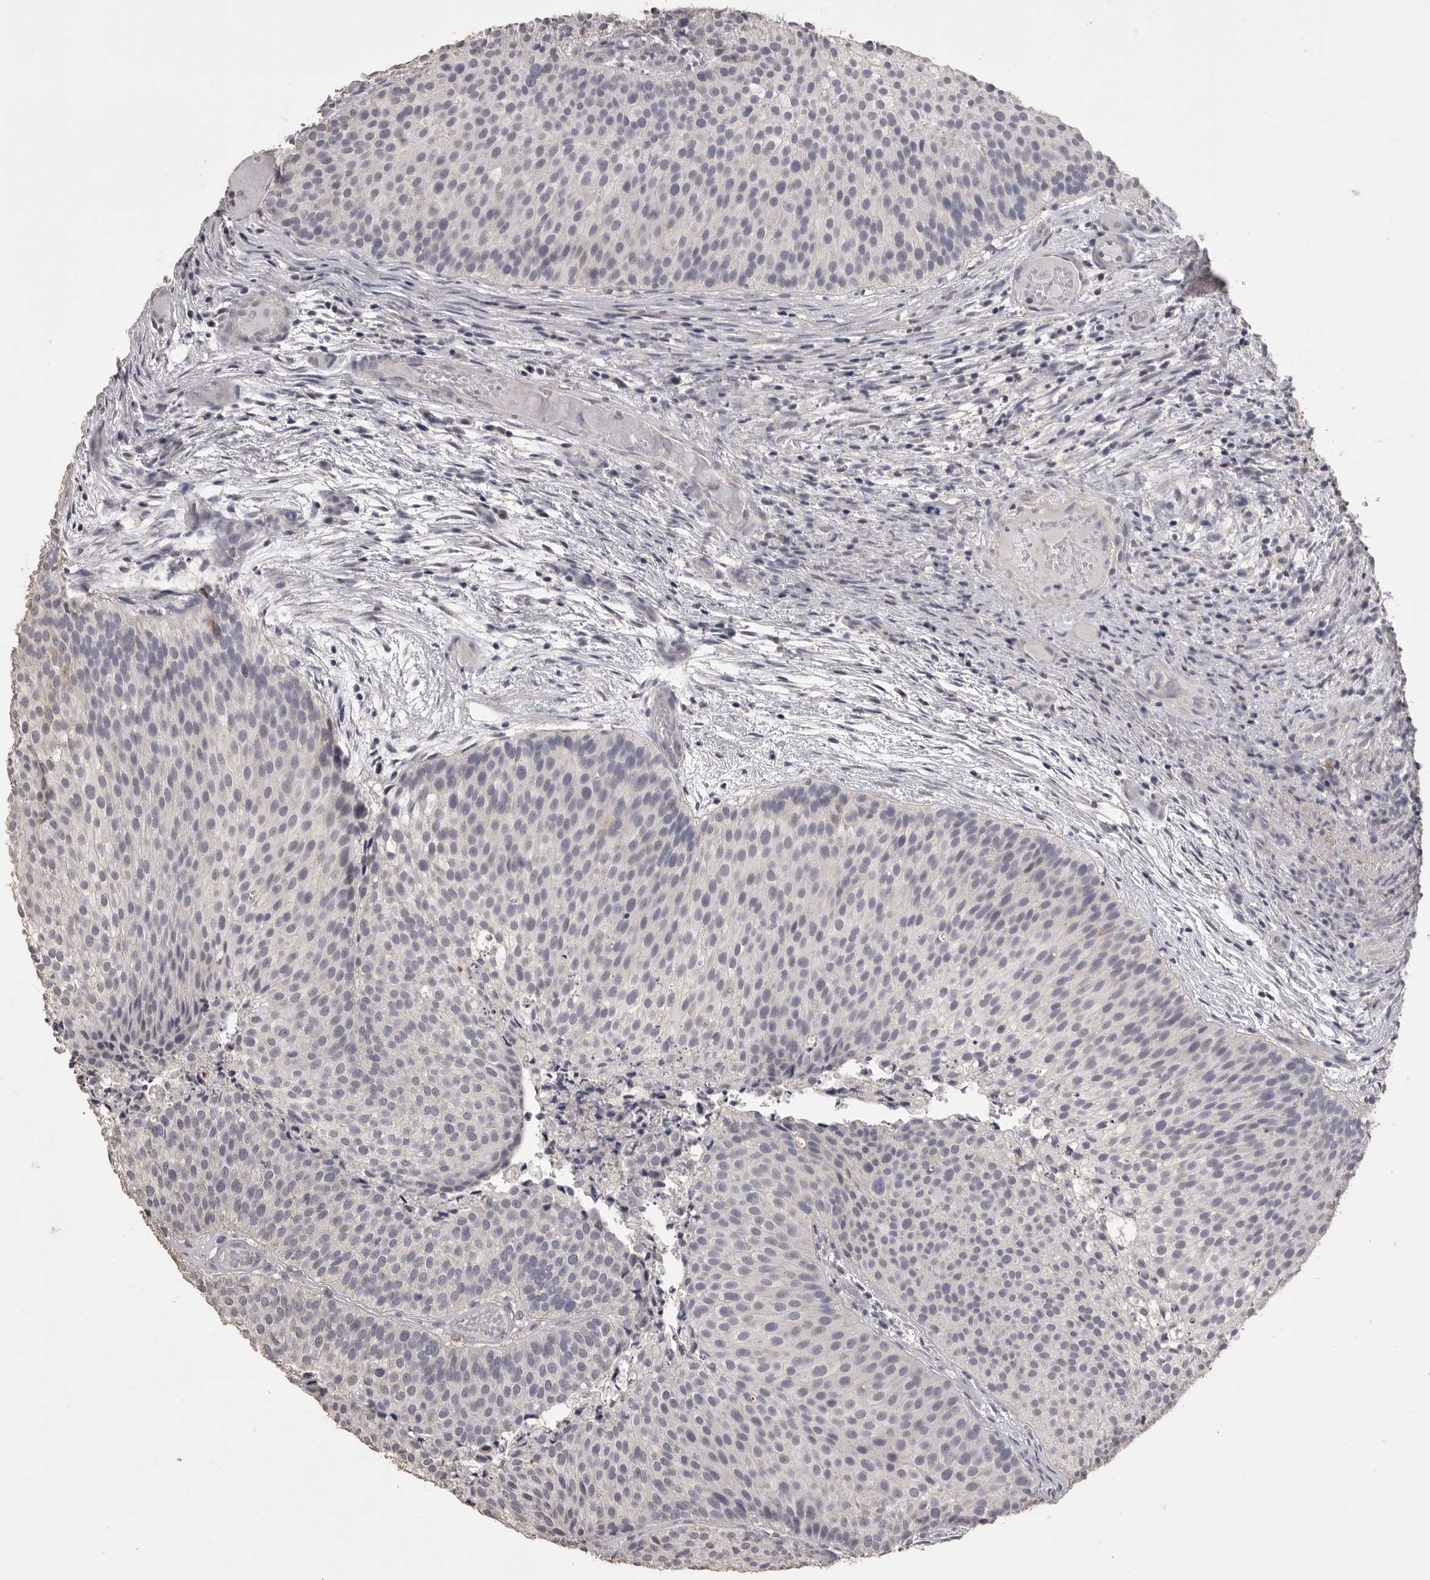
{"staining": {"intensity": "negative", "quantity": "none", "location": "none"}, "tissue": "urothelial cancer", "cell_type": "Tumor cells", "image_type": "cancer", "snomed": [{"axis": "morphology", "description": "Urothelial carcinoma, Low grade"}, {"axis": "topography", "description": "Urinary bladder"}], "caption": "Low-grade urothelial carcinoma stained for a protein using IHC reveals no positivity tumor cells.", "gene": "MMP7", "patient": {"sex": "male", "age": 86}}